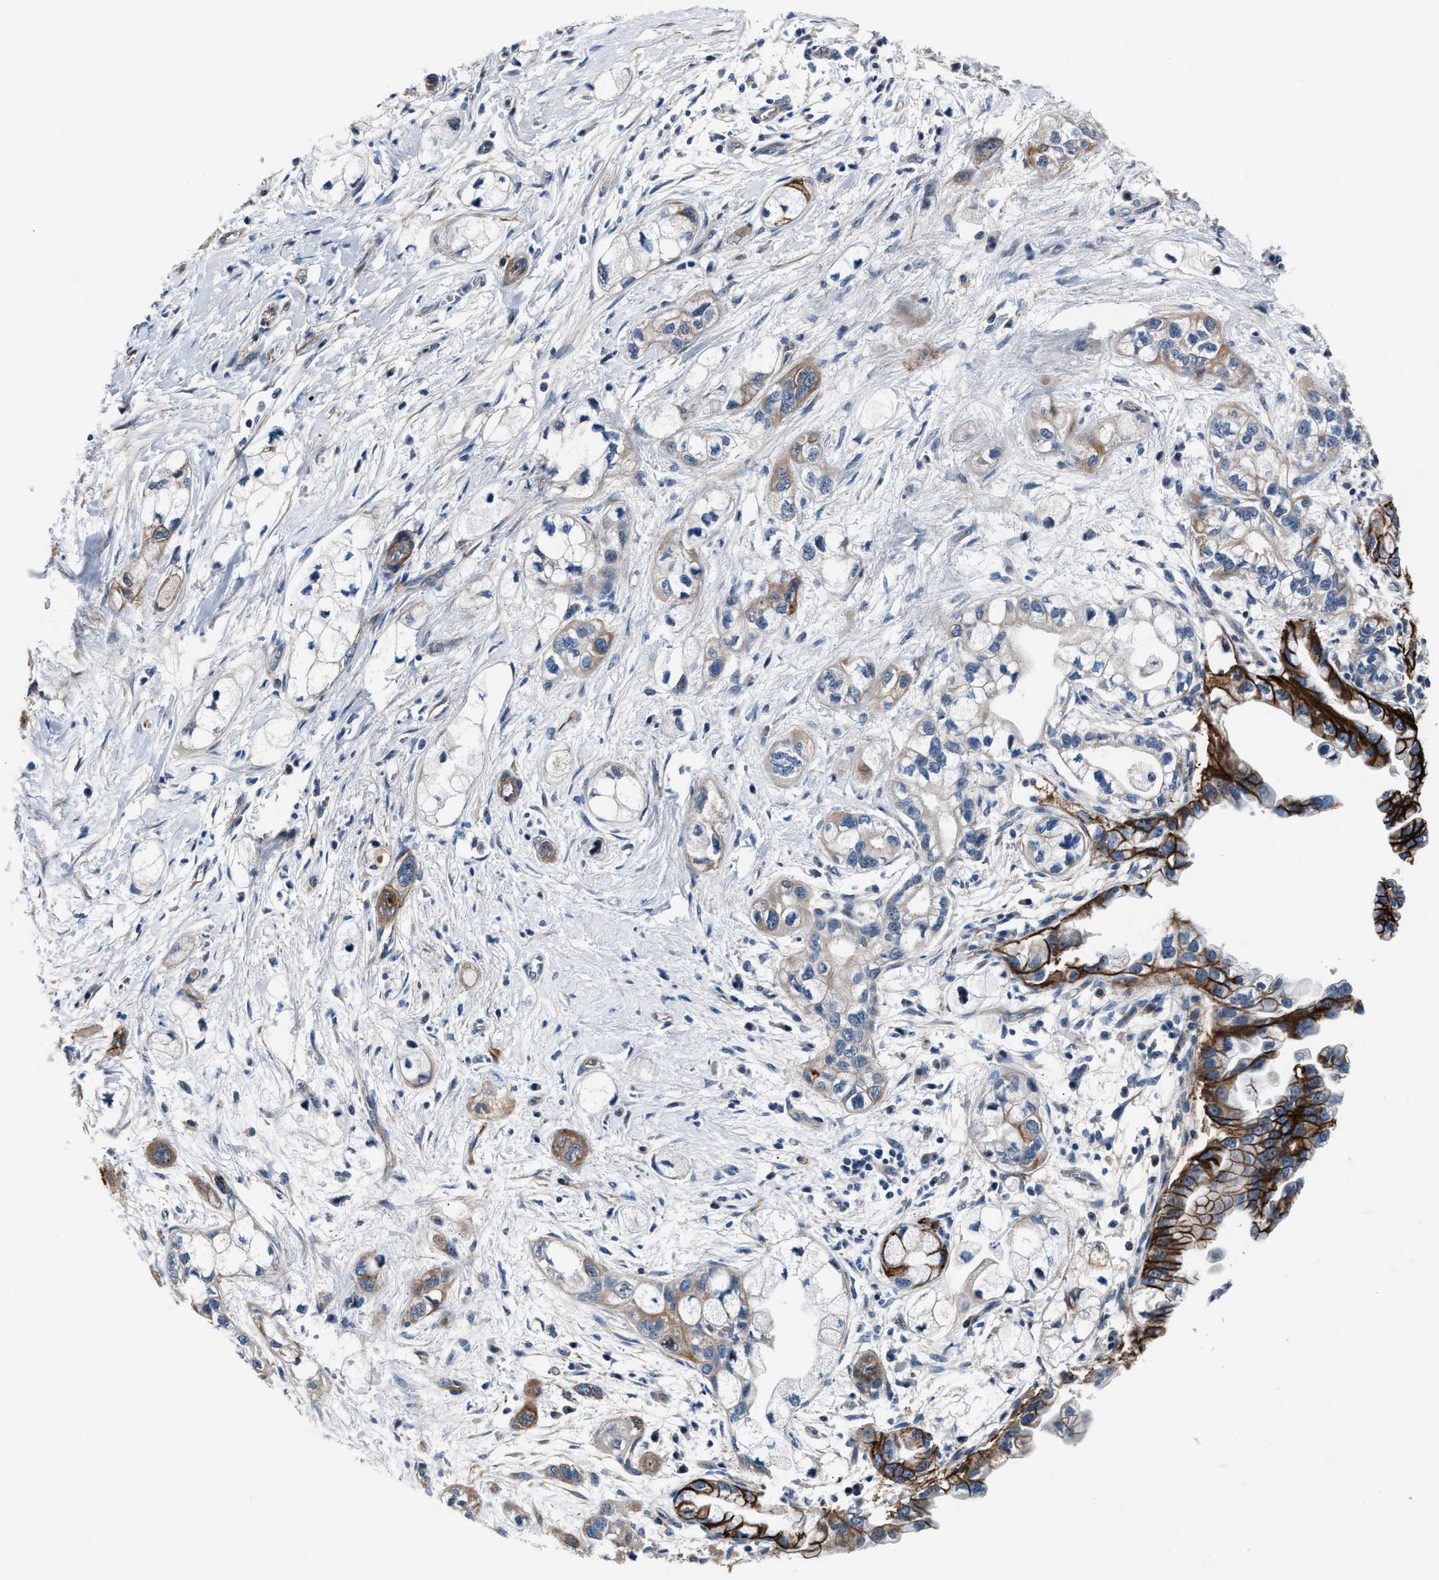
{"staining": {"intensity": "weak", "quantity": ">75%", "location": "cytoplasmic/membranous"}, "tissue": "pancreatic cancer", "cell_type": "Tumor cells", "image_type": "cancer", "snomed": [{"axis": "morphology", "description": "Adenocarcinoma, NOS"}, {"axis": "topography", "description": "Pancreas"}], "caption": "There is low levels of weak cytoplasmic/membranous staining in tumor cells of adenocarcinoma (pancreatic), as demonstrated by immunohistochemical staining (brown color).", "gene": "MPDZ", "patient": {"sex": "male", "age": 74}}